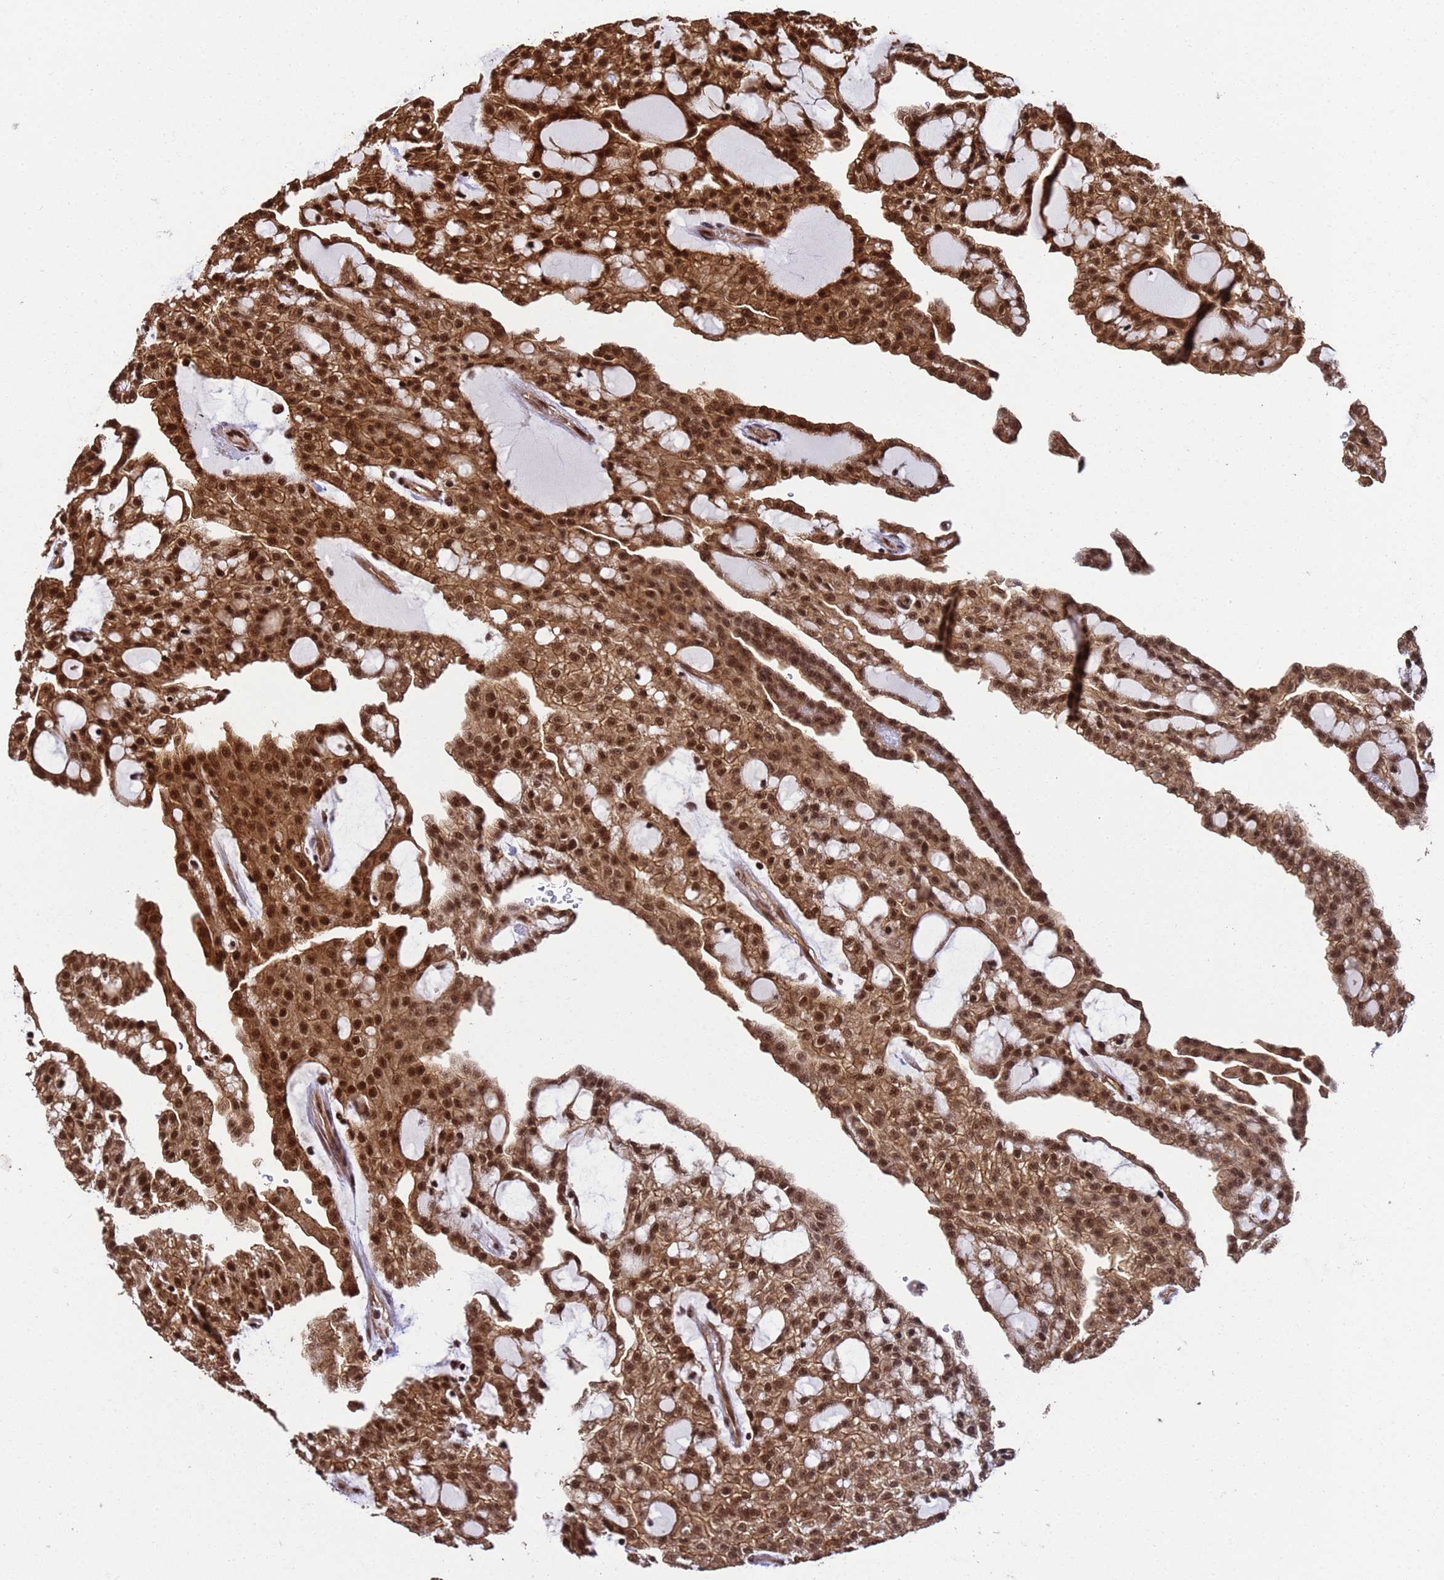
{"staining": {"intensity": "strong", "quantity": ">75%", "location": "cytoplasmic/membranous,nuclear"}, "tissue": "renal cancer", "cell_type": "Tumor cells", "image_type": "cancer", "snomed": [{"axis": "morphology", "description": "Adenocarcinoma, NOS"}, {"axis": "topography", "description": "Kidney"}], "caption": "Adenocarcinoma (renal) stained with a brown dye shows strong cytoplasmic/membranous and nuclear positive staining in about >75% of tumor cells.", "gene": "SYF2", "patient": {"sex": "male", "age": 63}}